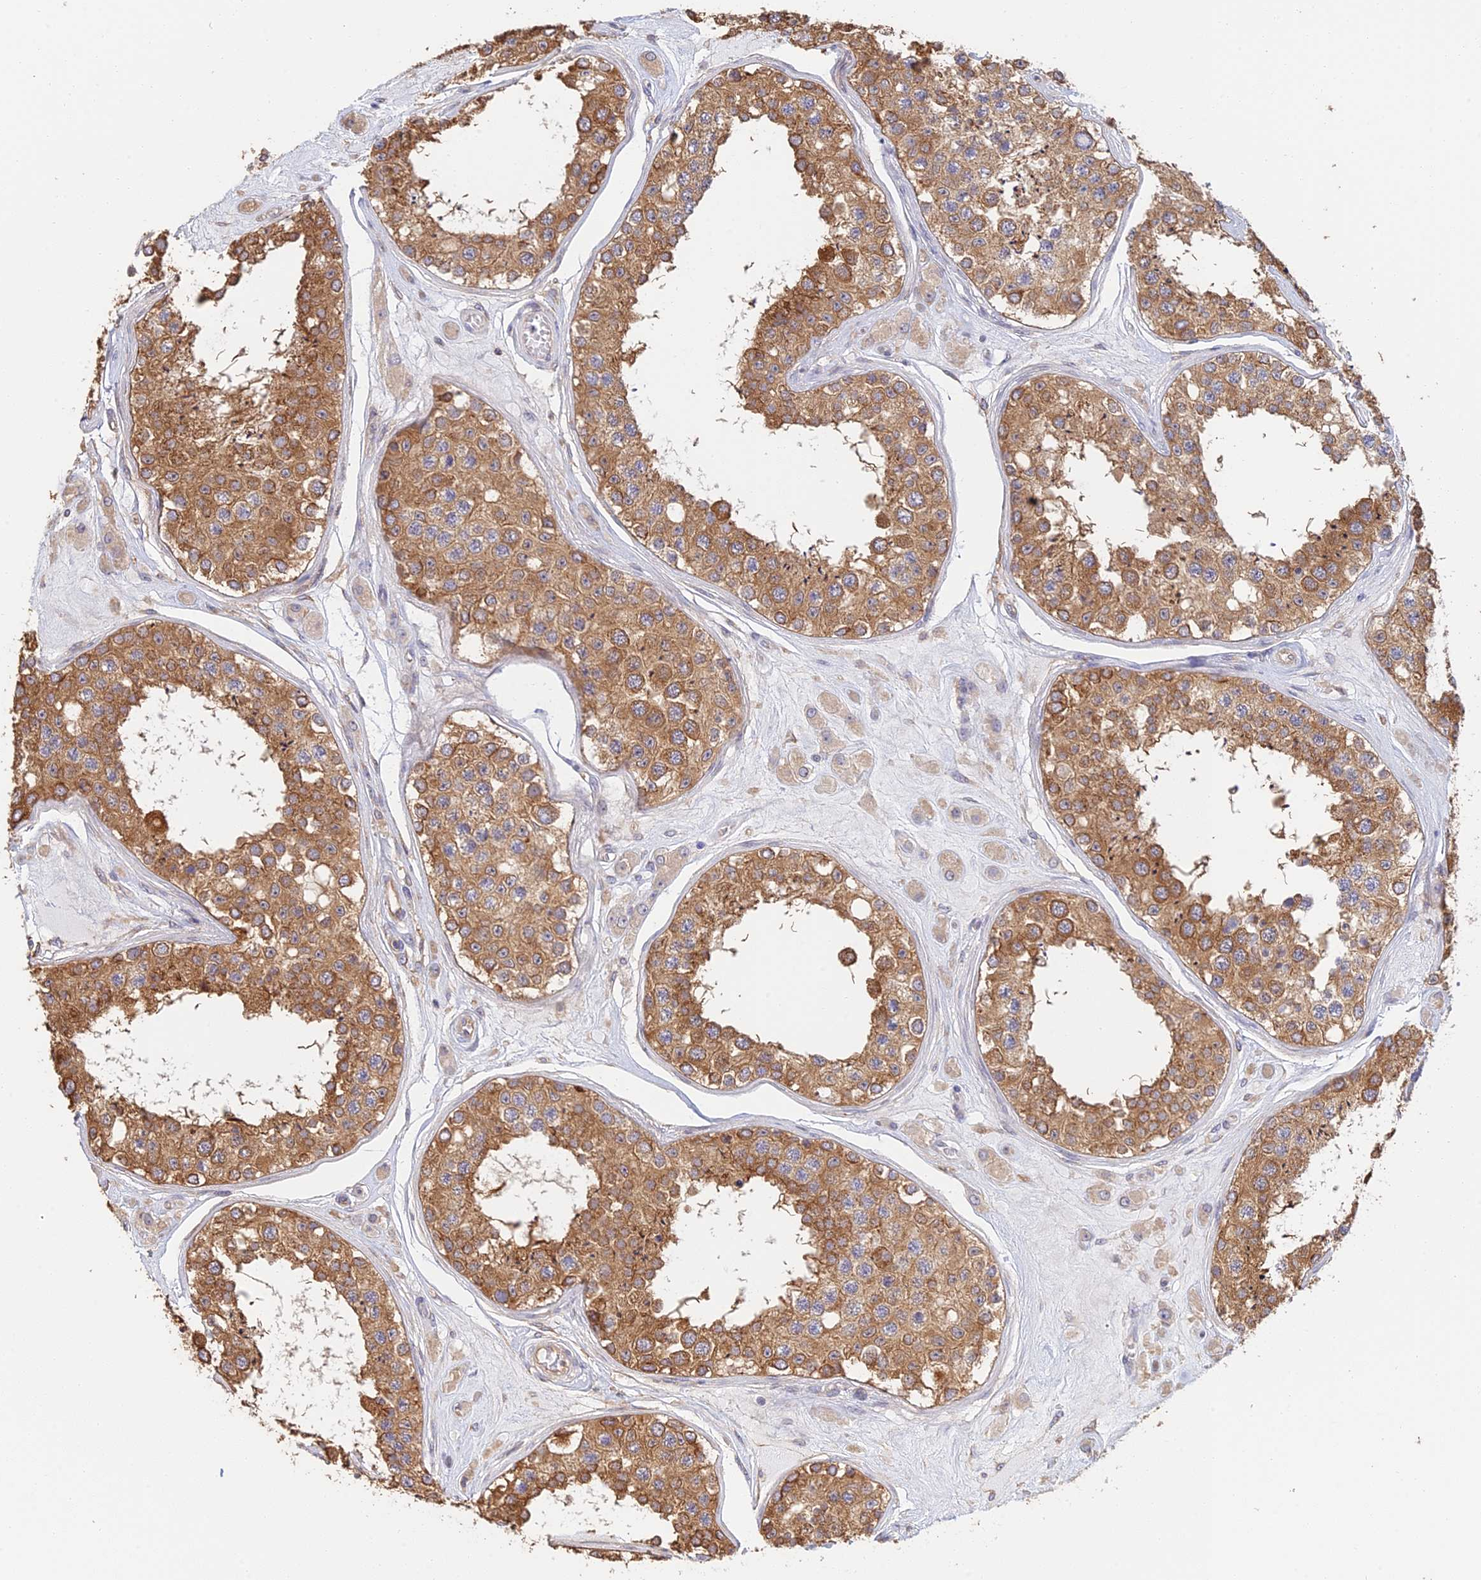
{"staining": {"intensity": "strong", "quantity": ">75%", "location": "cytoplasmic/membranous"}, "tissue": "testis", "cell_type": "Cells in seminiferous ducts", "image_type": "normal", "snomed": [{"axis": "morphology", "description": "Normal tissue, NOS"}, {"axis": "topography", "description": "Testis"}], "caption": "A high amount of strong cytoplasmic/membranous positivity is present in about >75% of cells in seminiferous ducts in benign testis. The staining was performed using DAB to visualize the protein expression in brown, while the nuclei were stained in blue with hematoxylin (Magnification: 20x).", "gene": "WBP11", "patient": {"sex": "male", "age": 25}}